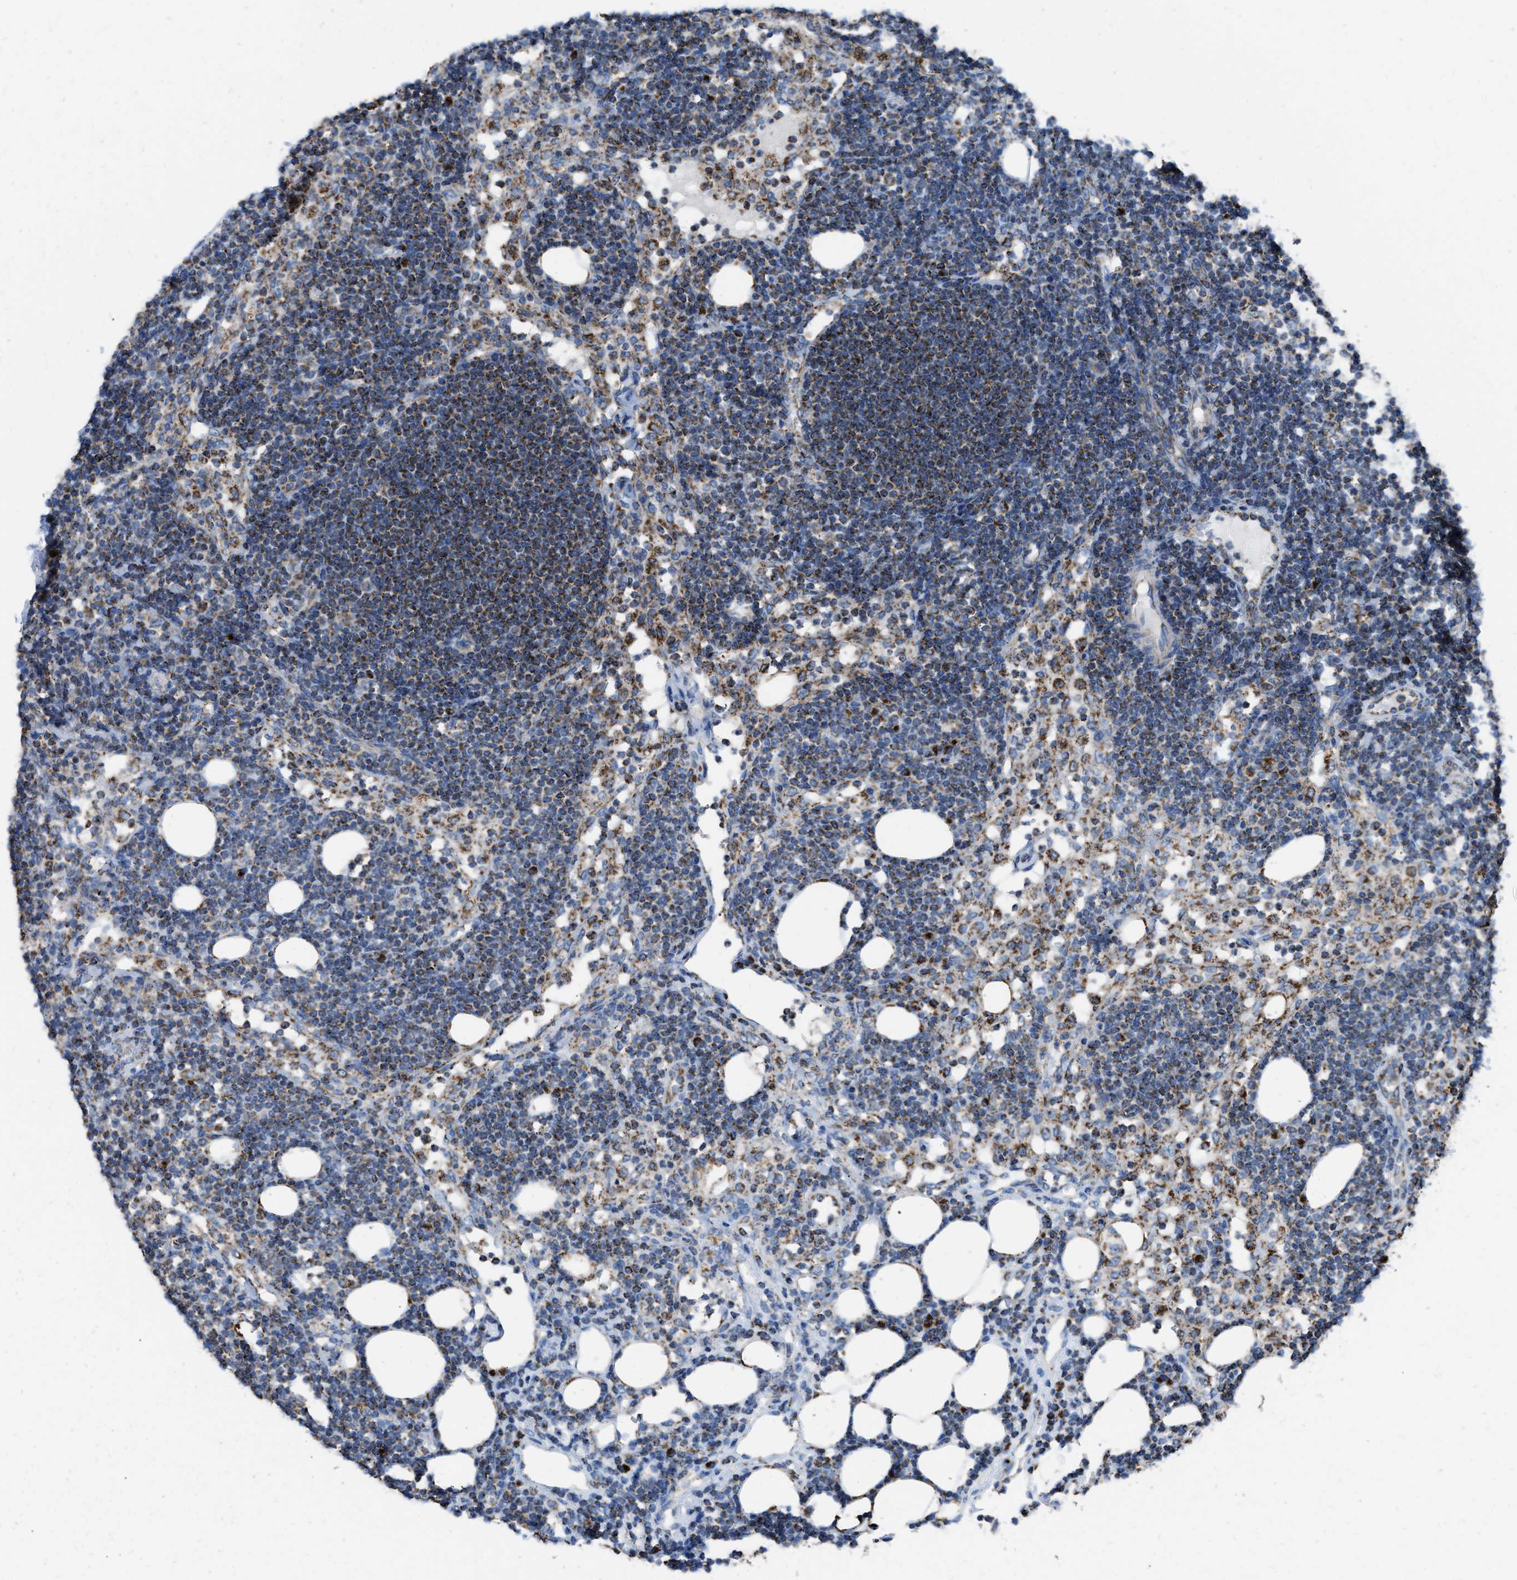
{"staining": {"intensity": "strong", "quantity": "25%-75%", "location": "cytoplasmic/membranous"}, "tissue": "lymph node", "cell_type": "Germinal center cells", "image_type": "normal", "snomed": [{"axis": "morphology", "description": "Normal tissue, NOS"}, {"axis": "morphology", "description": "Carcinoid, malignant, NOS"}, {"axis": "topography", "description": "Lymph node"}], "caption": "Lymph node stained with a brown dye demonstrates strong cytoplasmic/membranous positive positivity in approximately 25%-75% of germinal center cells.", "gene": "ETFB", "patient": {"sex": "male", "age": 47}}